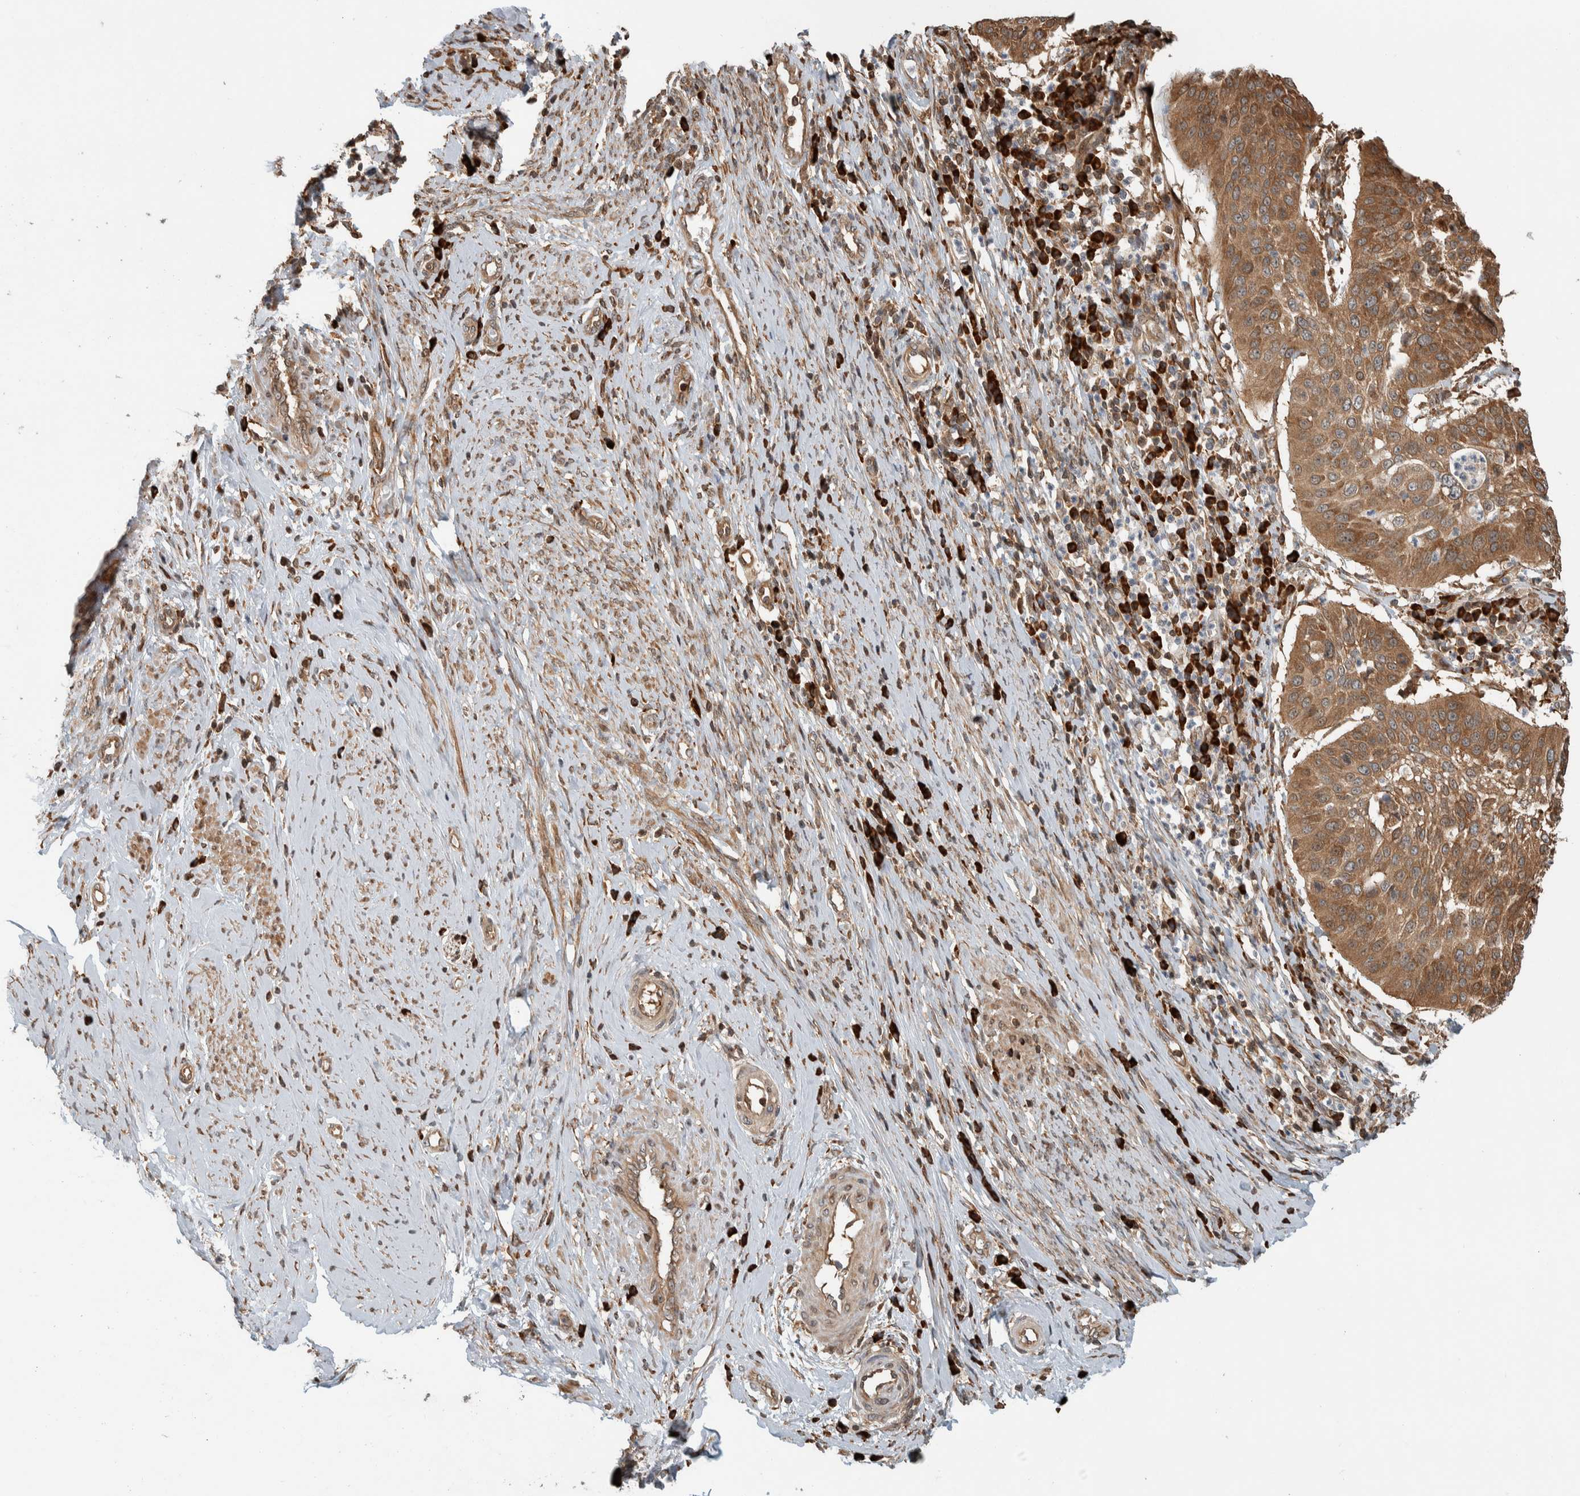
{"staining": {"intensity": "moderate", "quantity": ">75%", "location": "cytoplasmic/membranous"}, "tissue": "cervical cancer", "cell_type": "Tumor cells", "image_type": "cancer", "snomed": [{"axis": "morphology", "description": "Normal tissue, NOS"}, {"axis": "morphology", "description": "Squamous cell carcinoma, NOS"}, {"axis": "topography", "description": "Cervix"}], "caption": "A brown stain highlights moderate cytoplasmic/membranous expression of a protein in squamous cell carcinoma (cervical) tumor cells.", "gene": "CNTROB", "patient": {"sex": "female", "age": 39}}